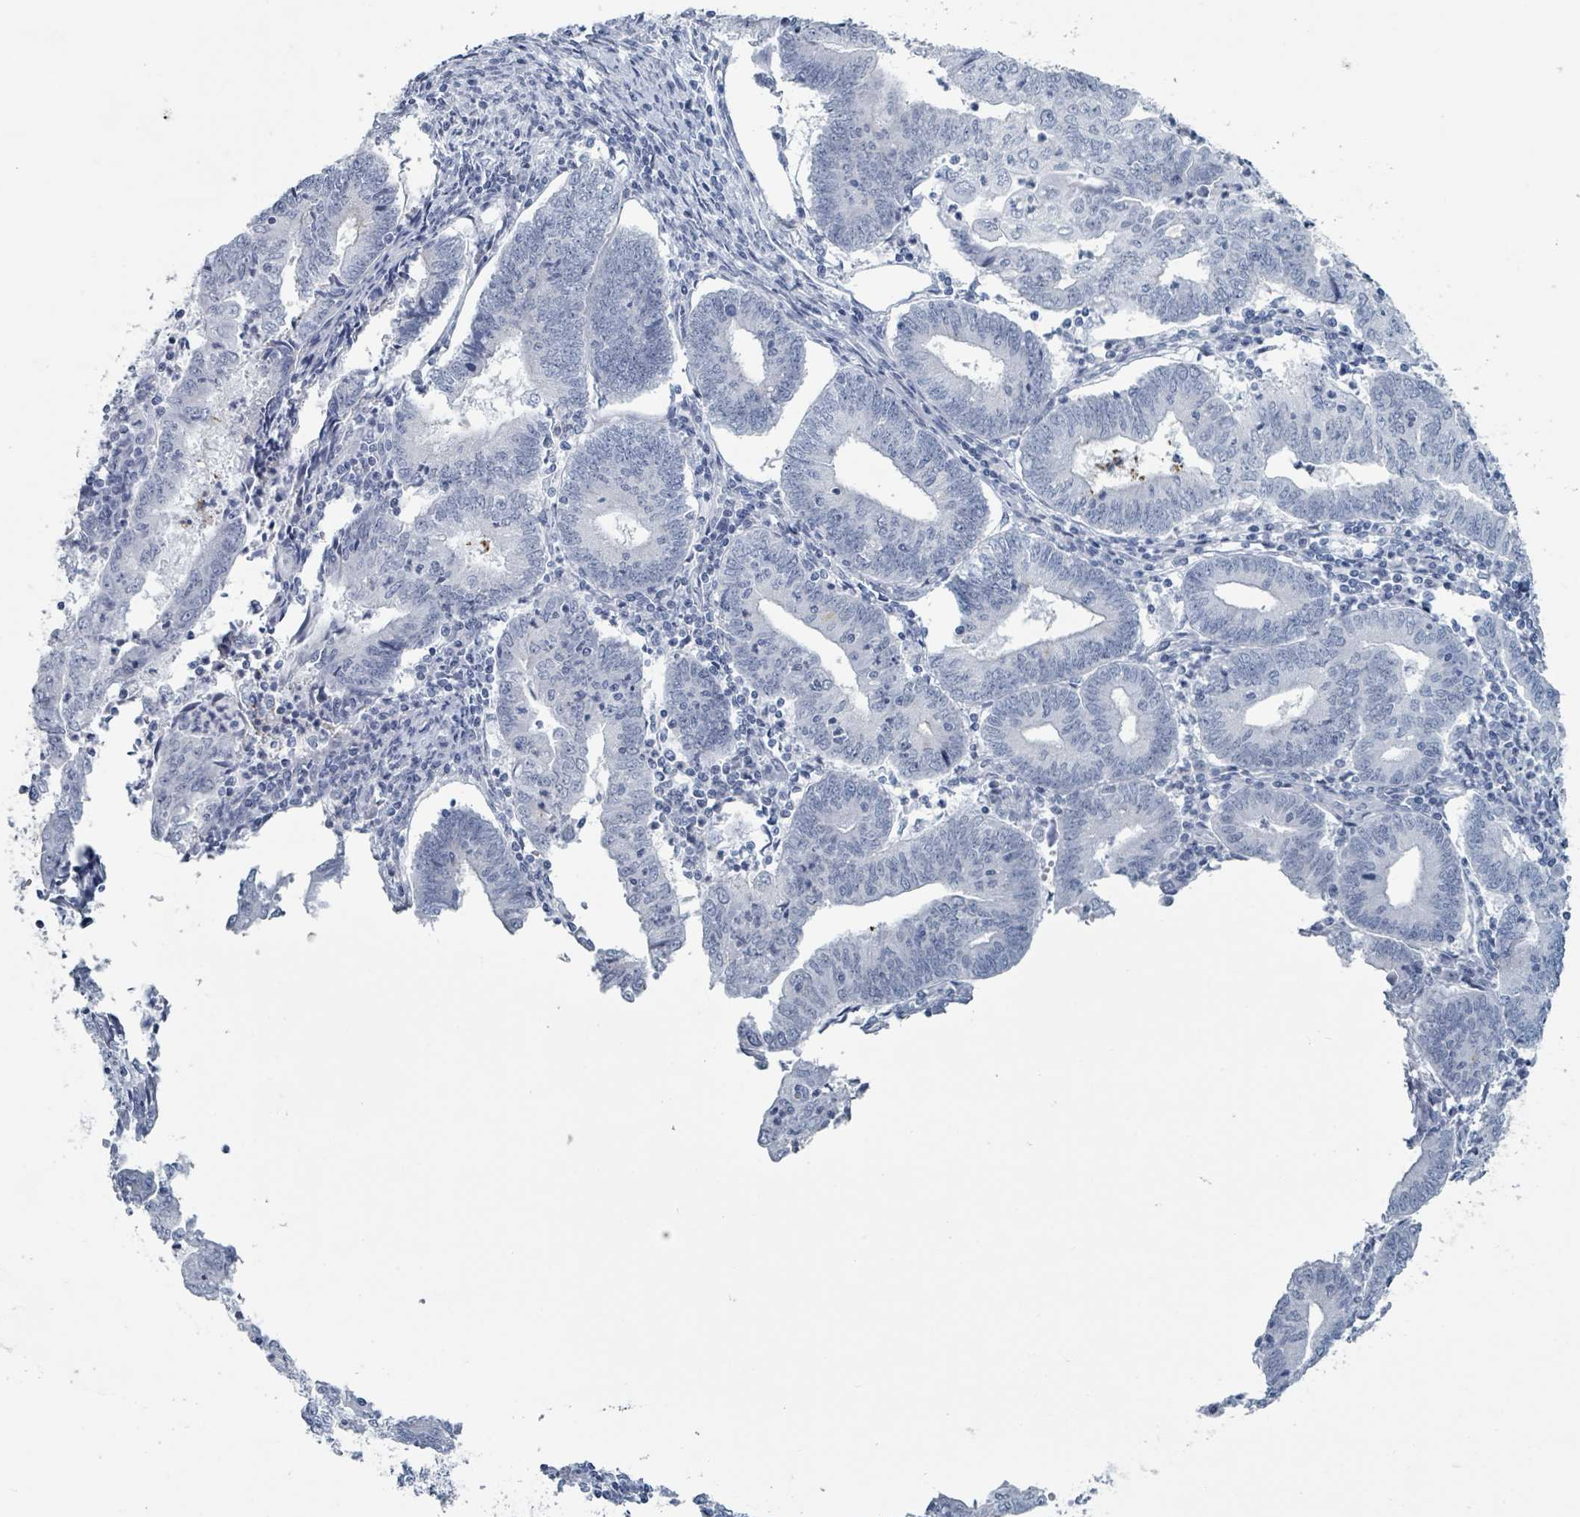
{"staining": {"intensity": "negative", "quantity": "none", "location": "none"}, "tissue": "endometrial cancer", "cell_type": "Tumor cells", "image_type": "cancer", "snomed": [{"axis": "morphology", "description": "Adenocarcinoma, NOS"}, {"axis": "topography", "description": "Endometrium"}], "caption": "DAB immunohistochemical staining of adenocarcinoma (endometrial) displays no significant positivity in tumor cells.", "gene": "GPR15LG", "patient": {"sex": "female", "age": 60}}